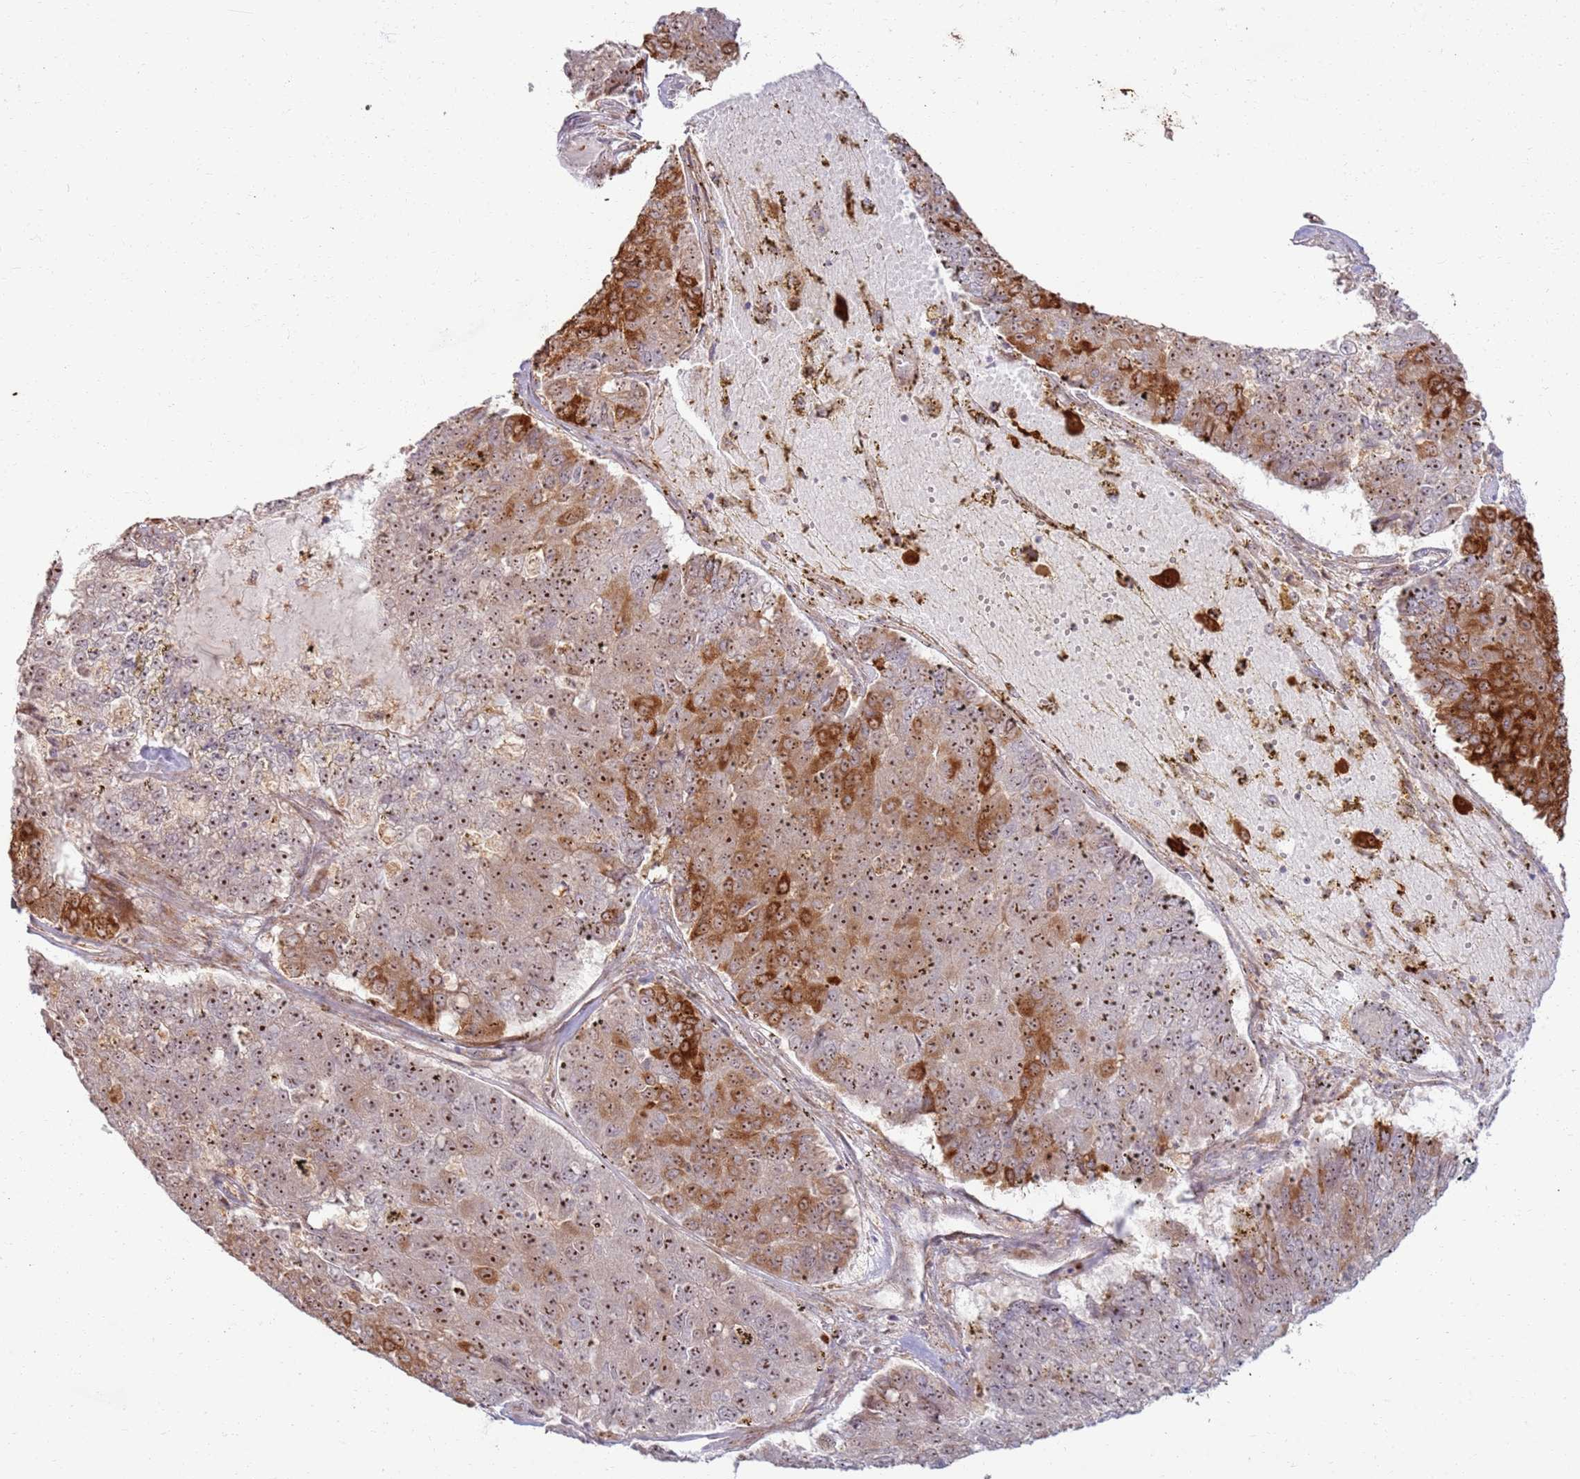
{"staining": {"intensity": "strong", "quantity": ">75%", "location": "cytoplasmic/membranous,nuclear"}, "tissue": "pancreatic cancer", "cell_type": "Tumor cells", "image_type": "cancer", "snomed": [{"axis": "morphology", "description": "Adenocarcinoma, NOS"}, {"axis": "topography", "description": "Pancreas"}], "caption": "High-power microscopy captured an immunohistochemistry (IHC) histopathology image of pancreatic cancer (adenocarcinoma), revealing strong cytoplasmic/membranous and nuclear expression in about >75% of tumor cells.", "gene": "CNPY1", "patient": {"sex": "male", "age": 50}}